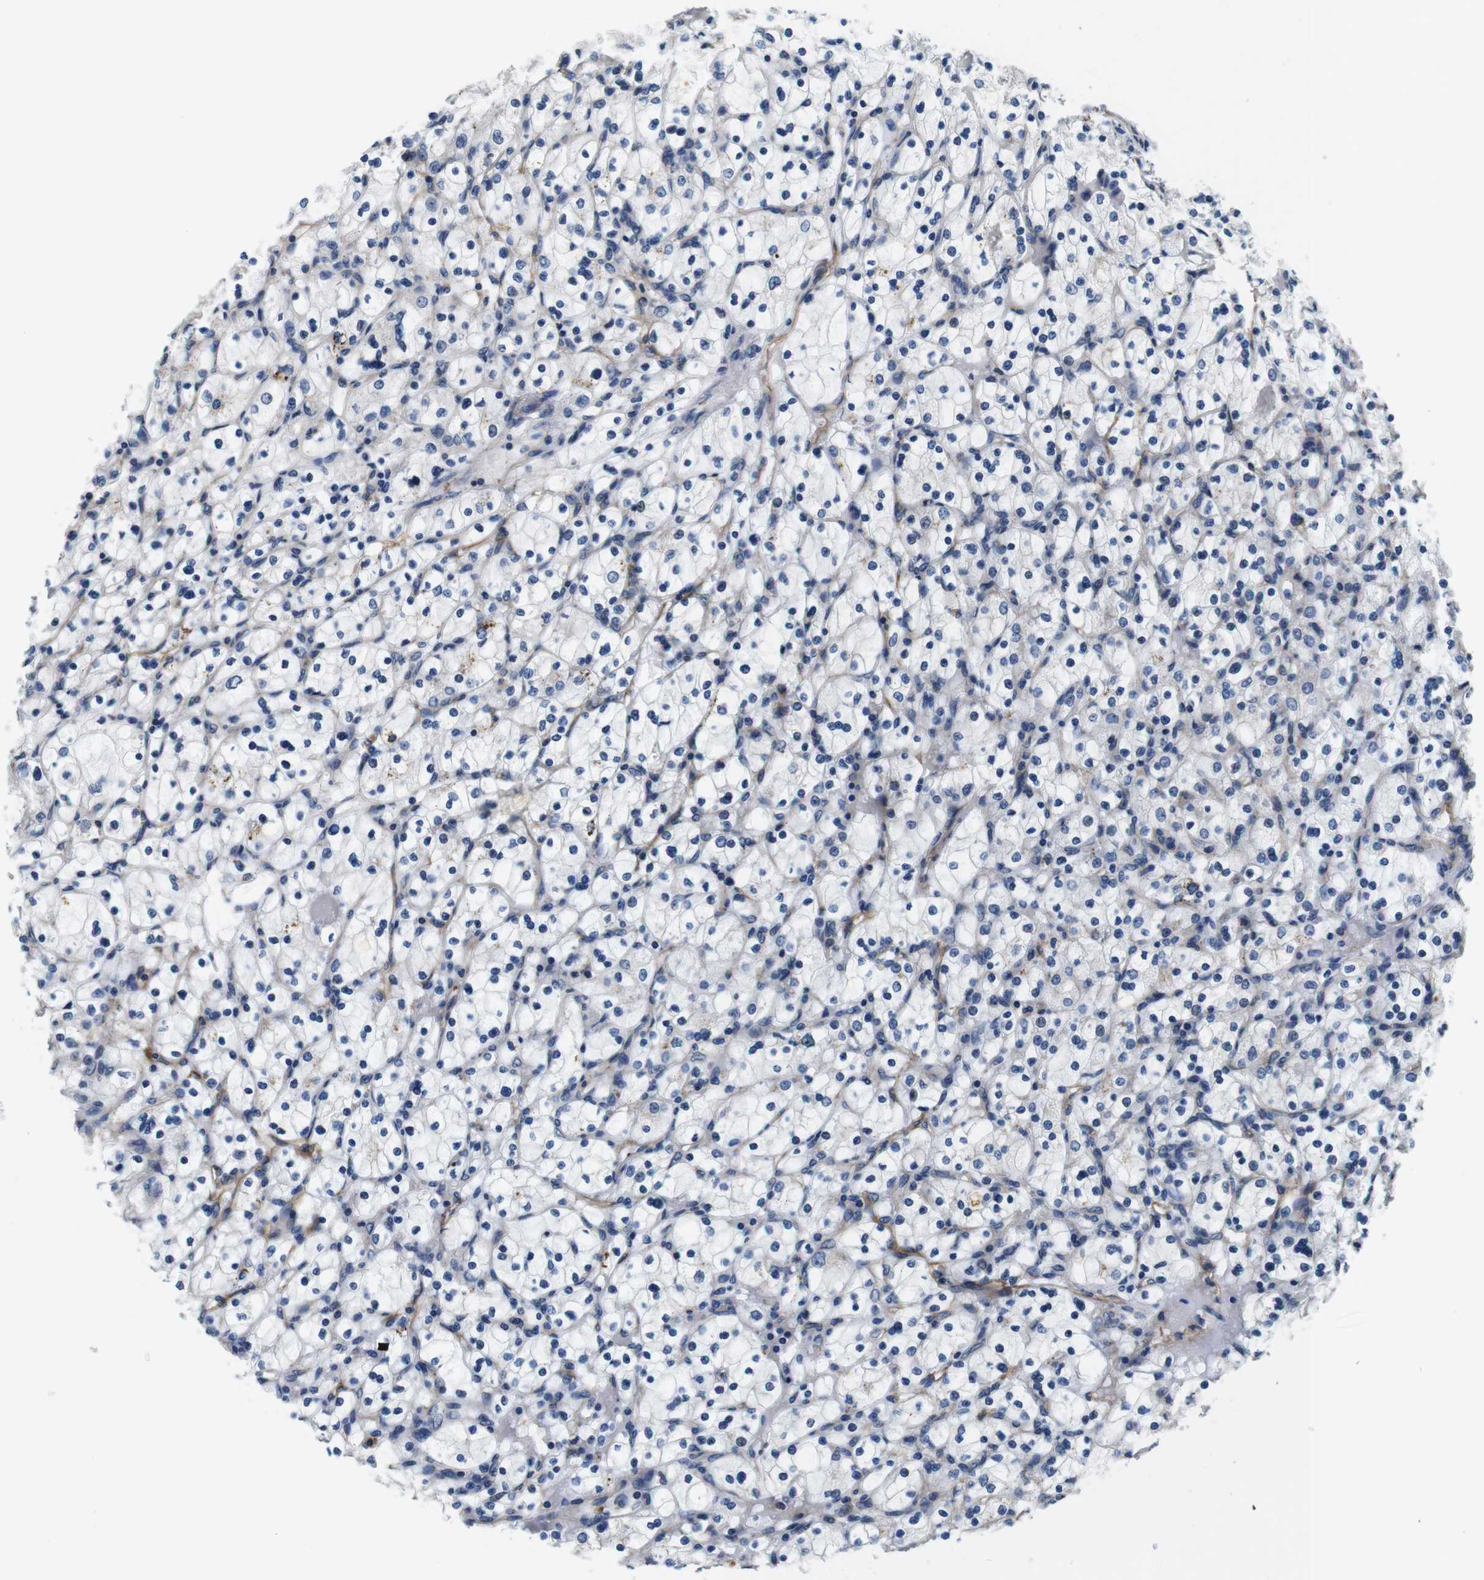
{"staining": {"intensity": "negative", "quantity": "none", "location": "none"}, "tissue": "renal cancer", "cell_type": "Tumor cells", "image_type": "cancer", "snomed": [{"axis": "morphology", "description": "Adenocarcinoma, NOS"}, {"axis": "topography", "description": "Kidney"}], "caption": "IHC micrograph of human renal cancer stained for a protein (brown), which demonstrates no staining in tumor cells.", "gene": "BVES", "patient": {"sex": "female", "age": 83}}